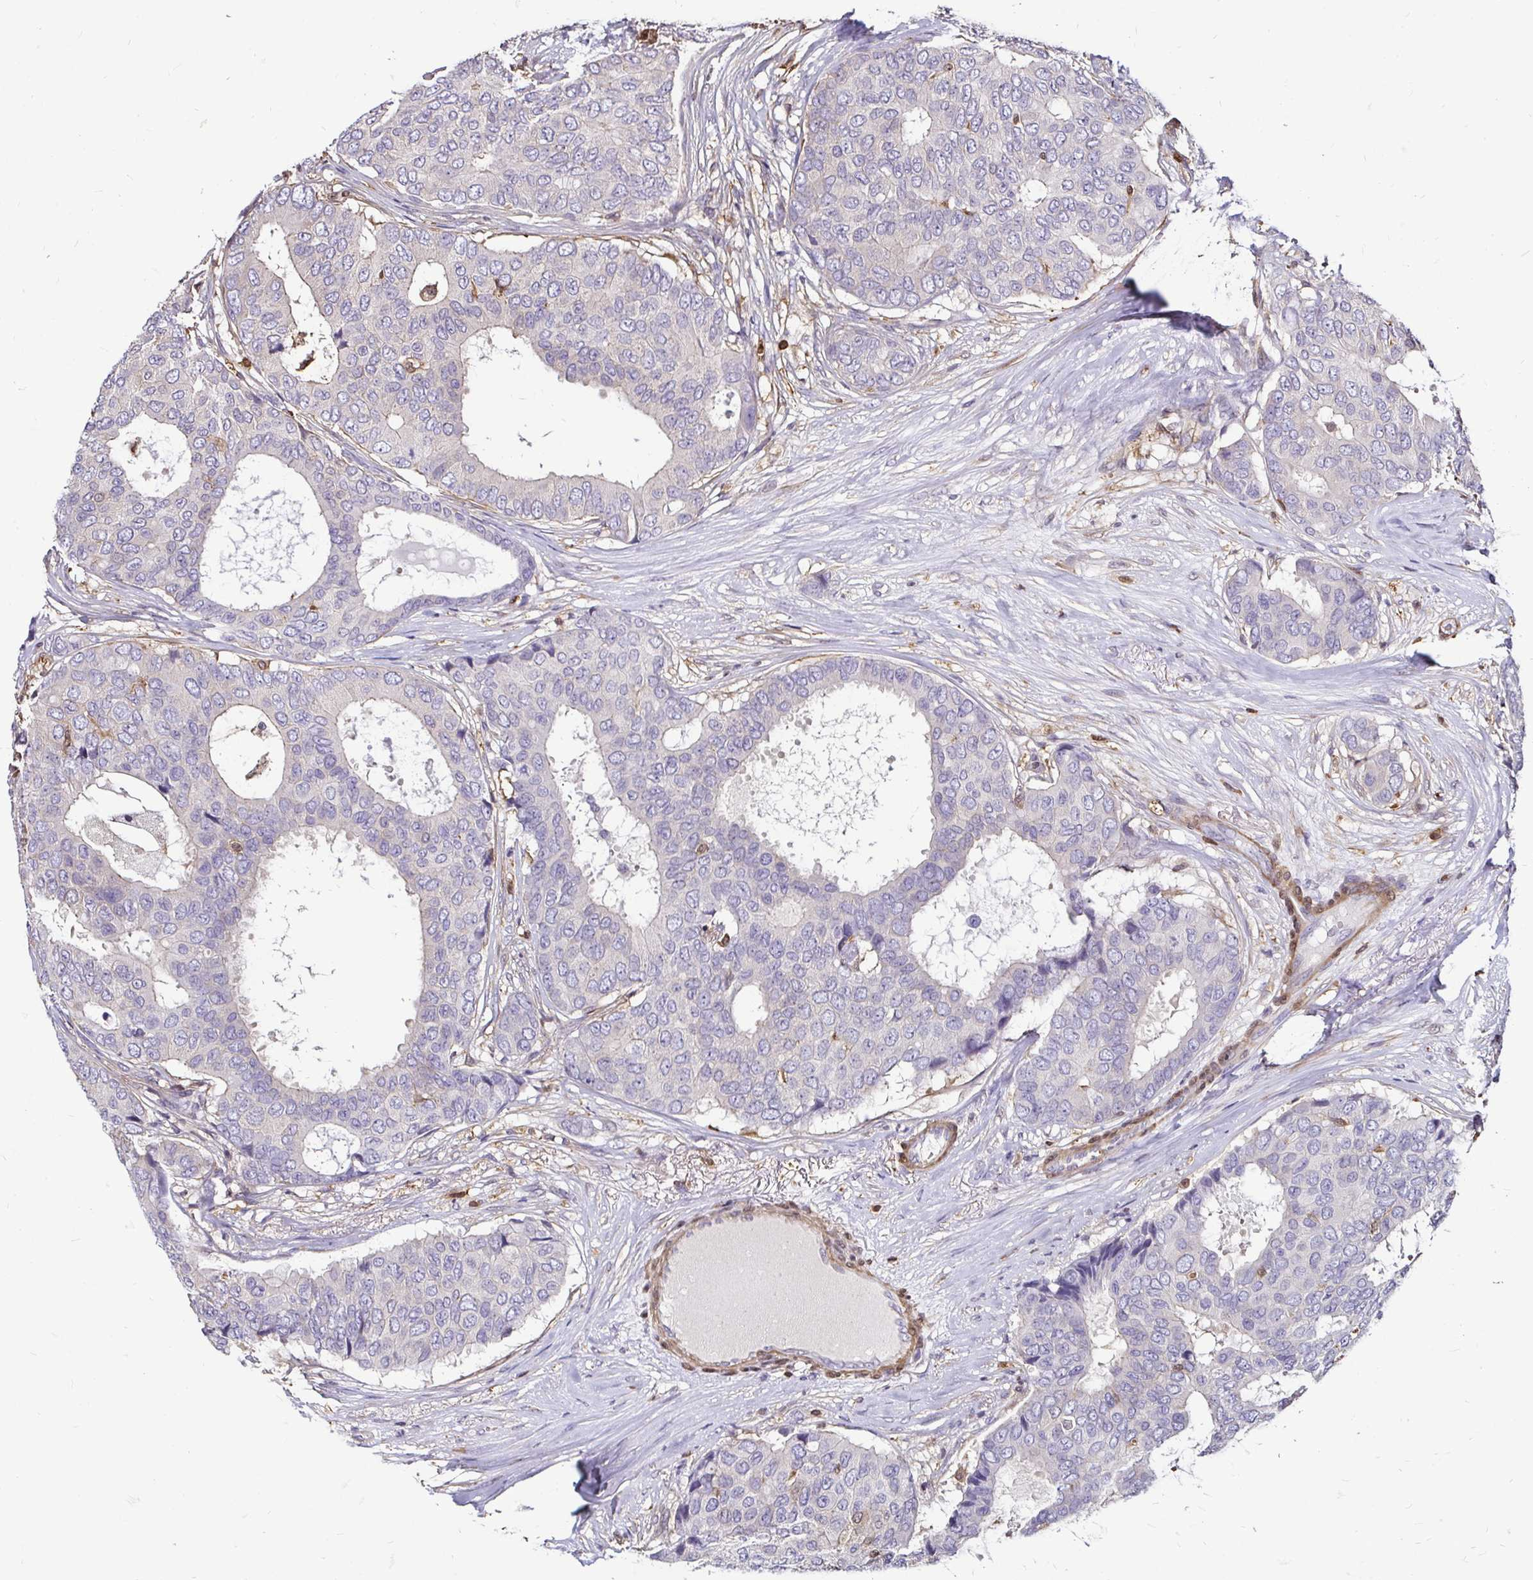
{"staining": {"intensity": "negative", "quantity": "none", "location": "none"}, "tissue": "breast cancer", "cell_type": "Tumor cells", "image_type": "cancer", "snomed": [{"axis": "morphology", "description": "Duct carcinoma"}, {"axis": "topography", "description": "Breast"}], "caption": "Tumor cells show no significant protein positivity in breast cancer. Nuclei are stained in blue.", "gene": "ZFP1", "patient": {"sex": "female", "age": 75}}